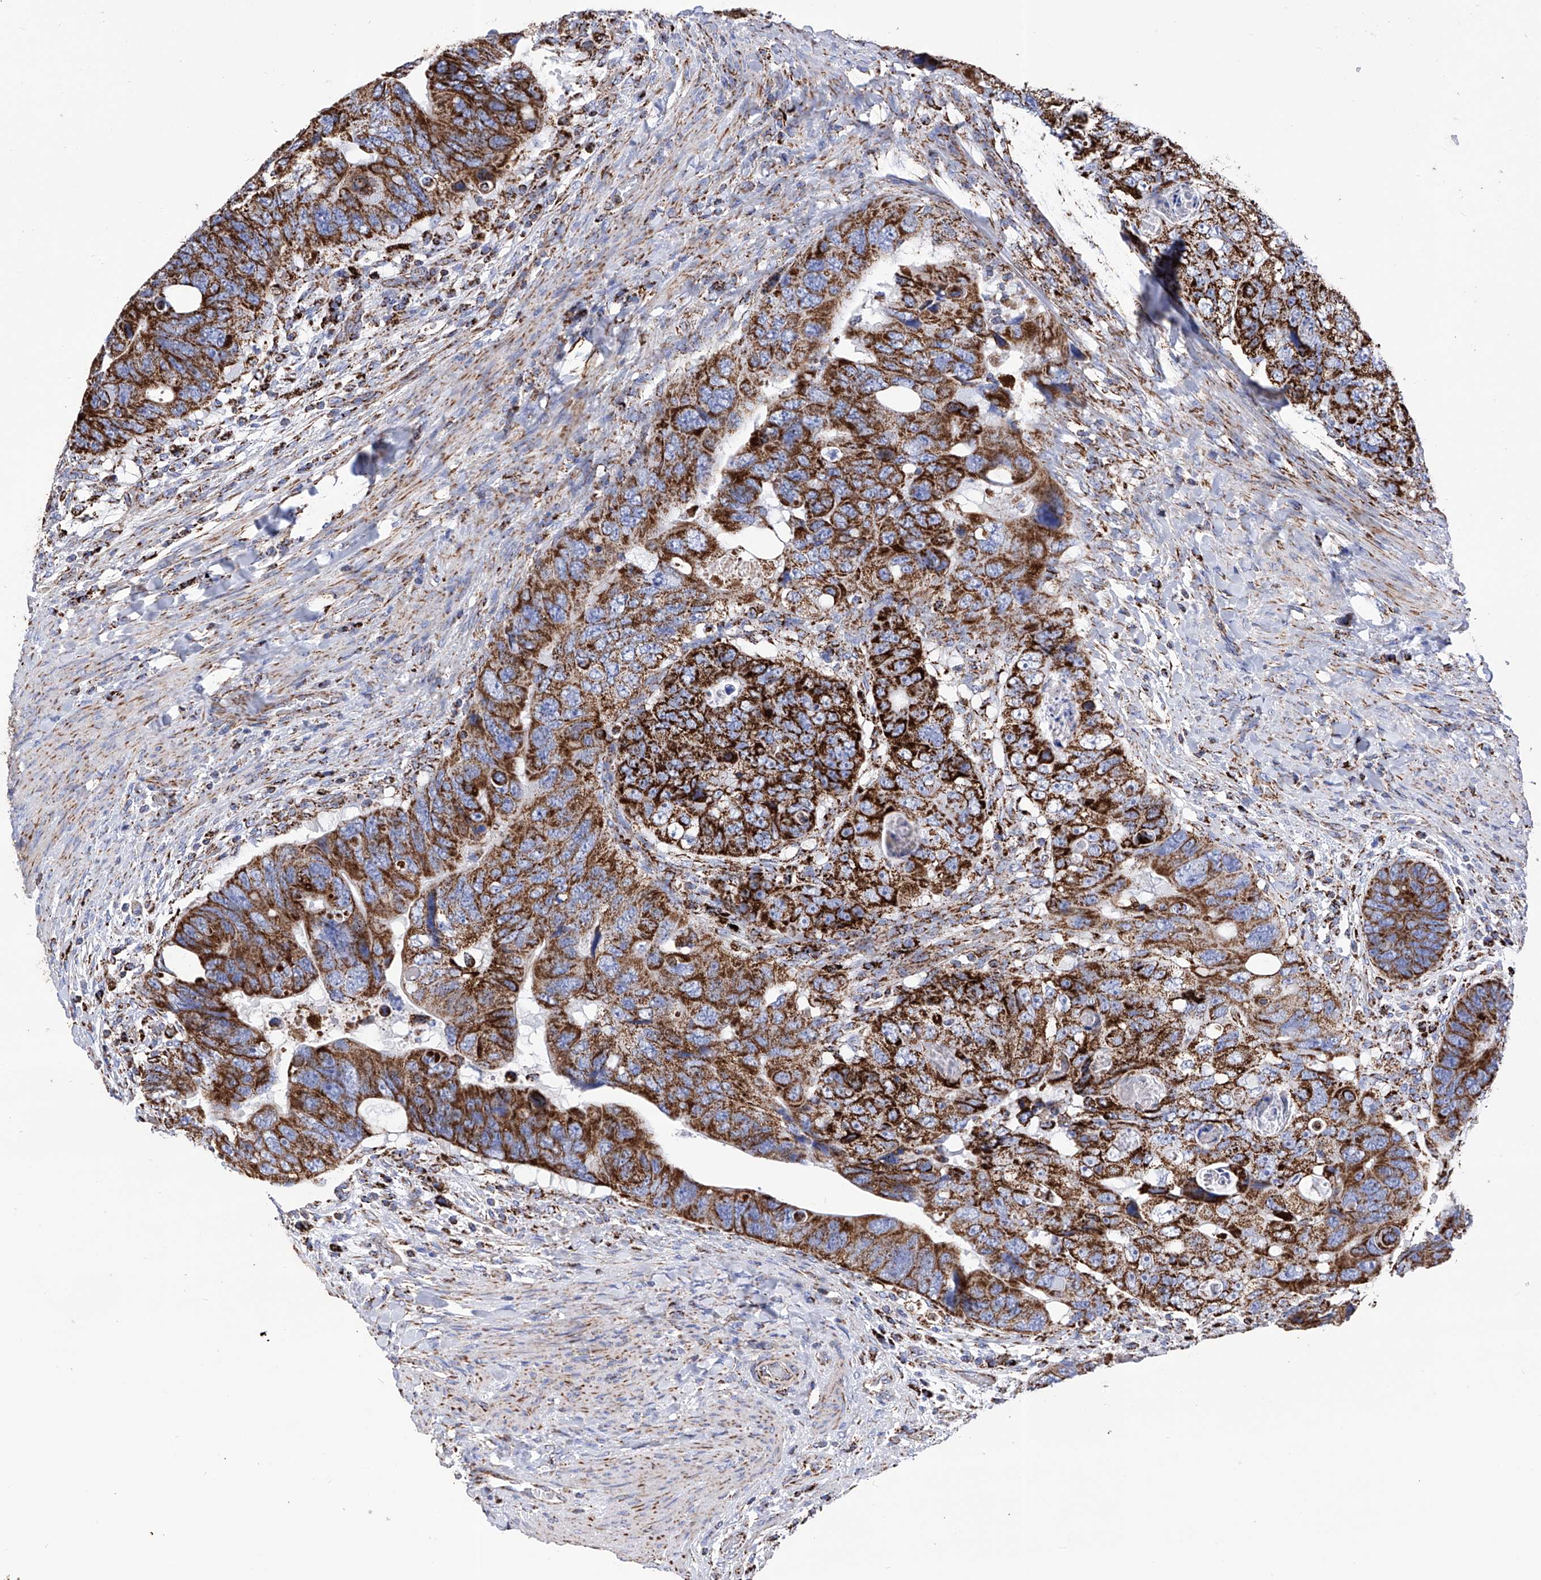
{"staining": {"intensity": "strong", "quantity": ">75%", "location": "cytoplasmic/membranous"}, "tissue": "colorectal cancer", "cell_type": "Tumor cells", "image_type": "cancer", "snomed": [{"axis": "morphology", "description": "Adenocarcinoma, NOS"}, {"axis": "topography", "description": "Rectum"}], "caption": "Colorectal adenocarcinoma stained with a brown dye displays strong cytoplasmic/membranous positive positivity in about >75% of tumor cells.", "gene": "ATP5PF", "patient": {"sex": "male", "age": 59}}